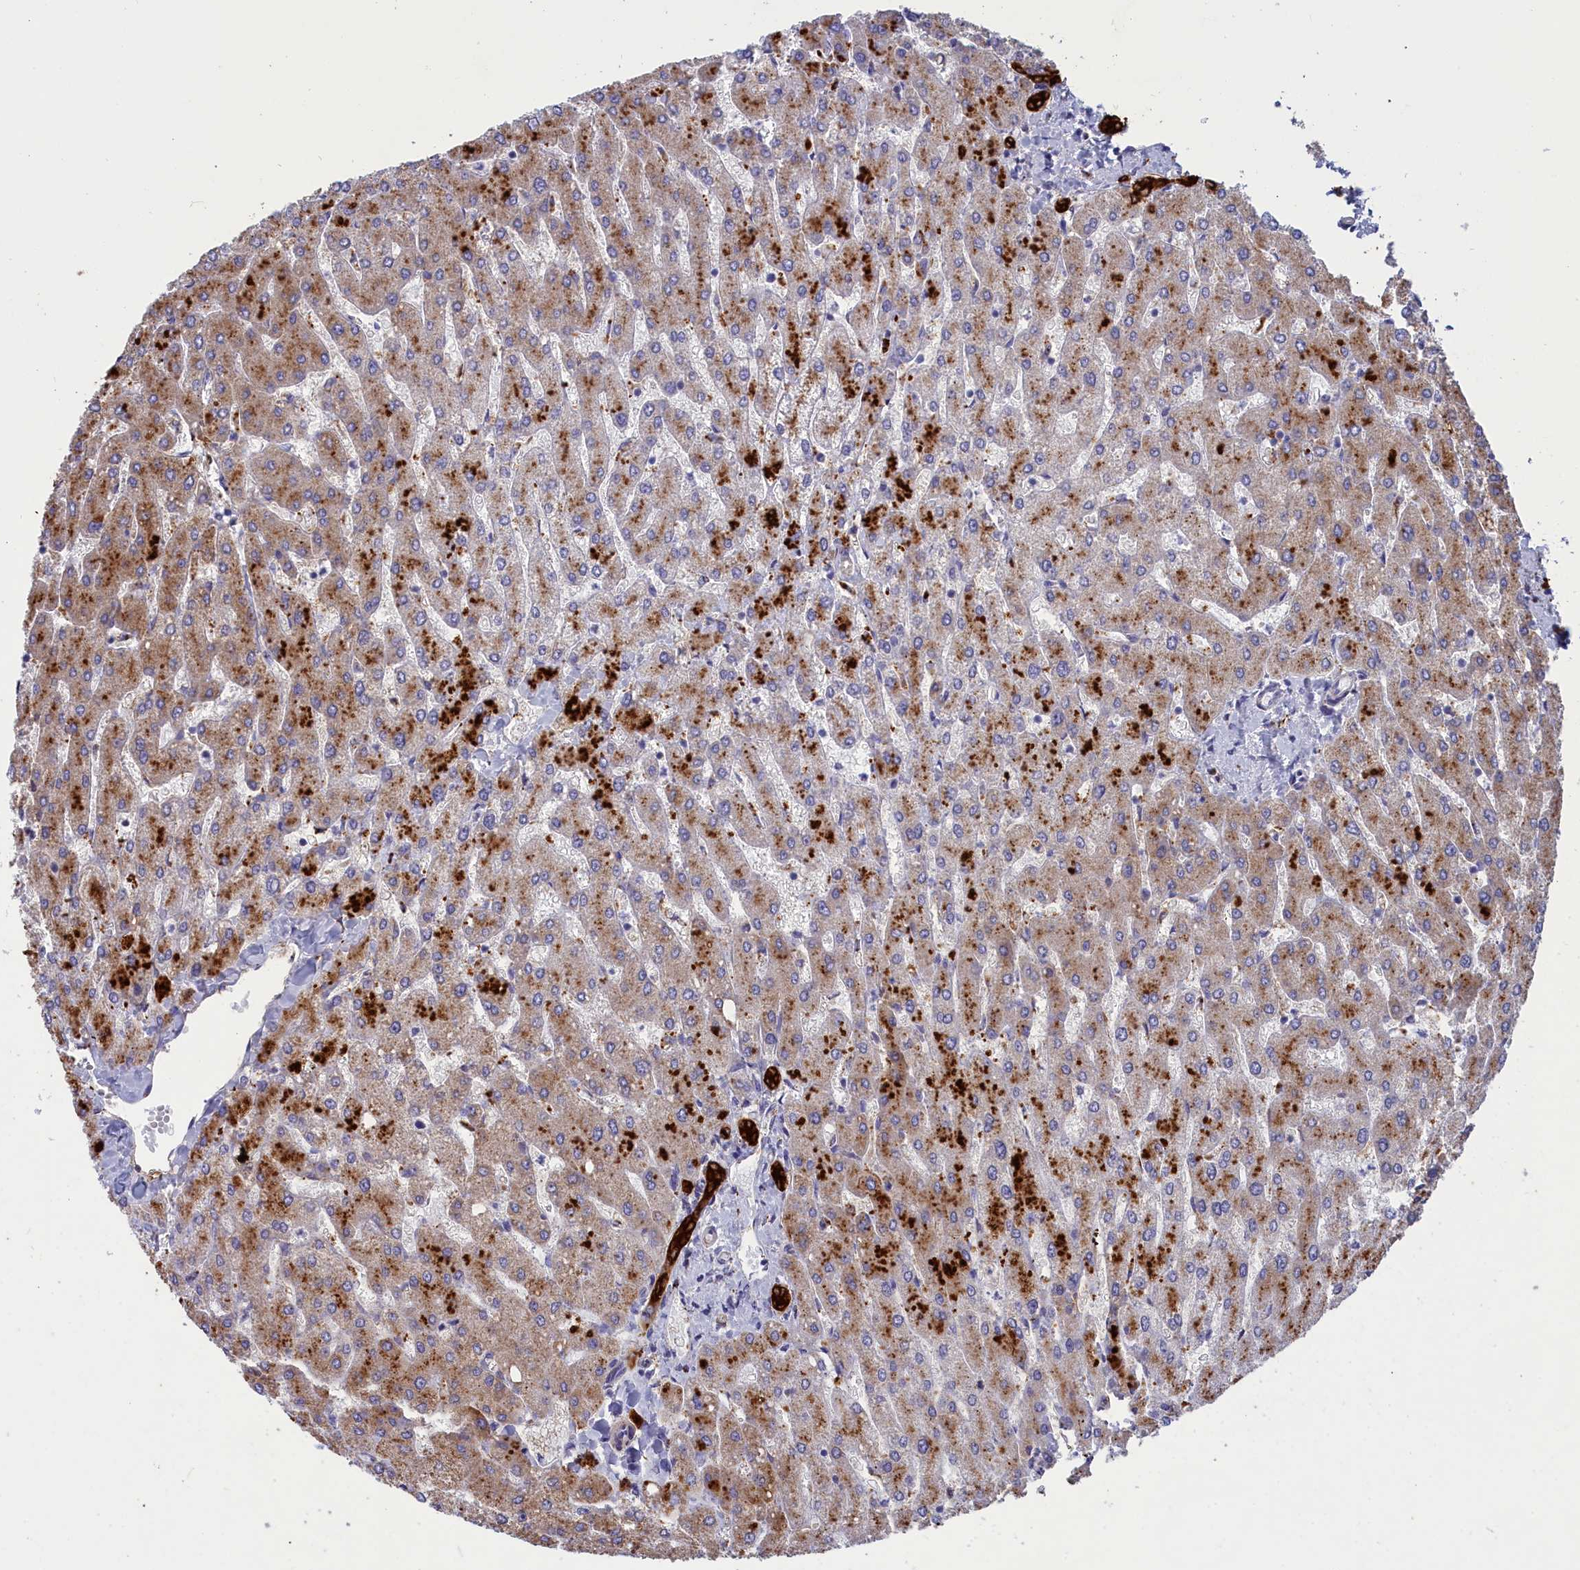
{"staining": {"intensity": "strong", "quantity": ">75%", "location": "cytoplasmic/membranous"}, "tissue": "liver", "cell_type": "Cholangiocytes", "image_type": "normal", "snomed": [{"axis": "morphology", "description": "Normal tissue, NOS"}, {"axis": "topography", "description": "Liver"}], "caption": "Strong cytoplasmic/membranous expression is present in about >75% of cholangiocytes in benign liver.", "gene": "WDR6", "patient": {"sex": "male", "age": 55}}